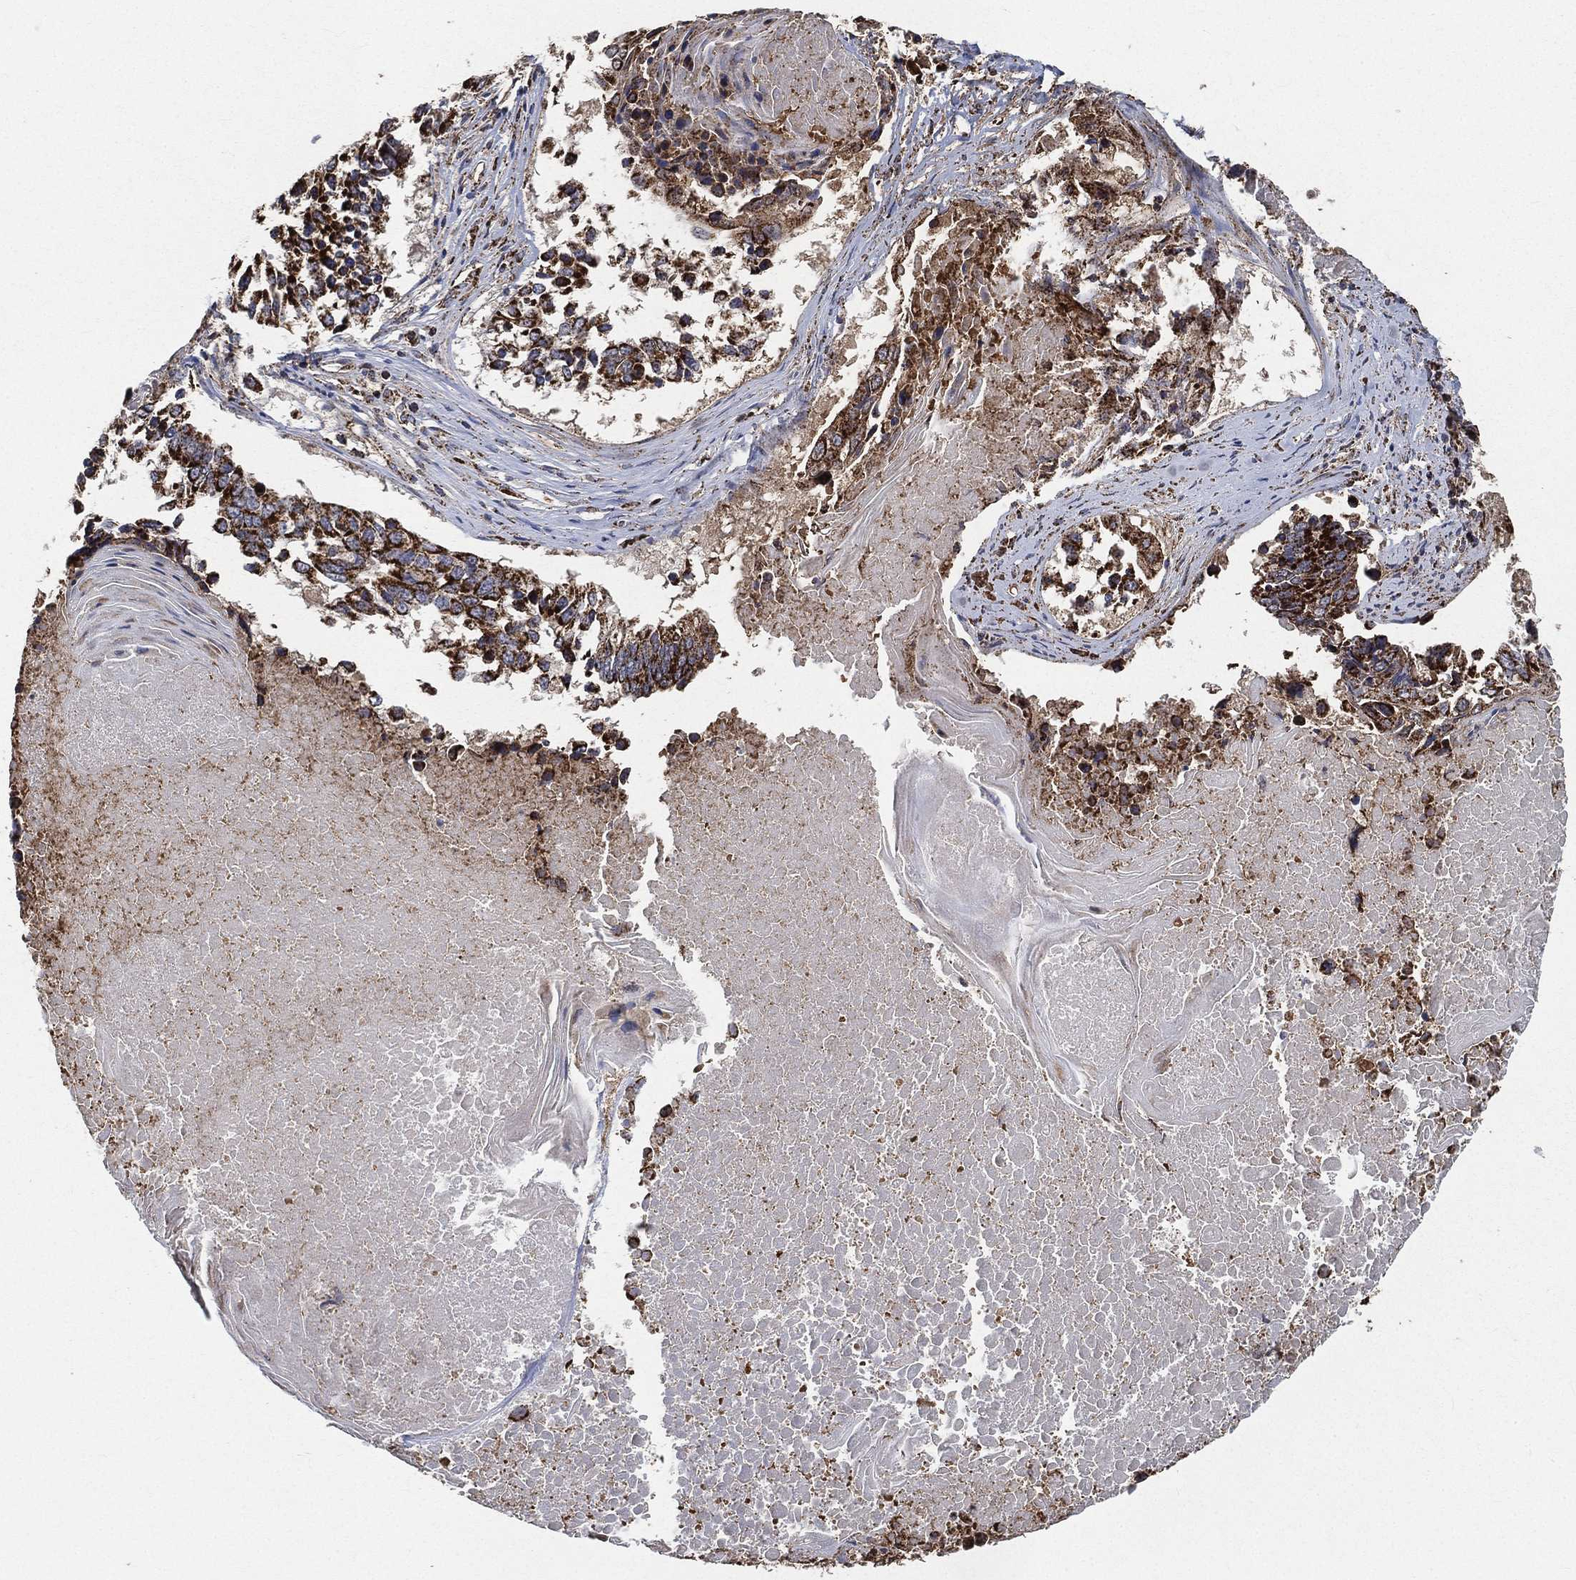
{"staining": {"intensity": "strong", "quantity": ">75%", "location": "cytoplasmic/membranous"}, "tissue": "lung cancer", "cell_type": "Tumor cells", "image_type": "cancer", "snomed": [{"axis": "morphology", "description": "Squamous cell carcinoma, NOS"}, {"axis": "topography", "description": "Lung"}], "caption": "Lung squamous cell carcinoma stained with a brown dye reveals strong cytoplasmic/membranous positive staining in about >75% of tumor cells.", "gene": "SLC38A7", "patient": {"sex": "male", "age": 73}}